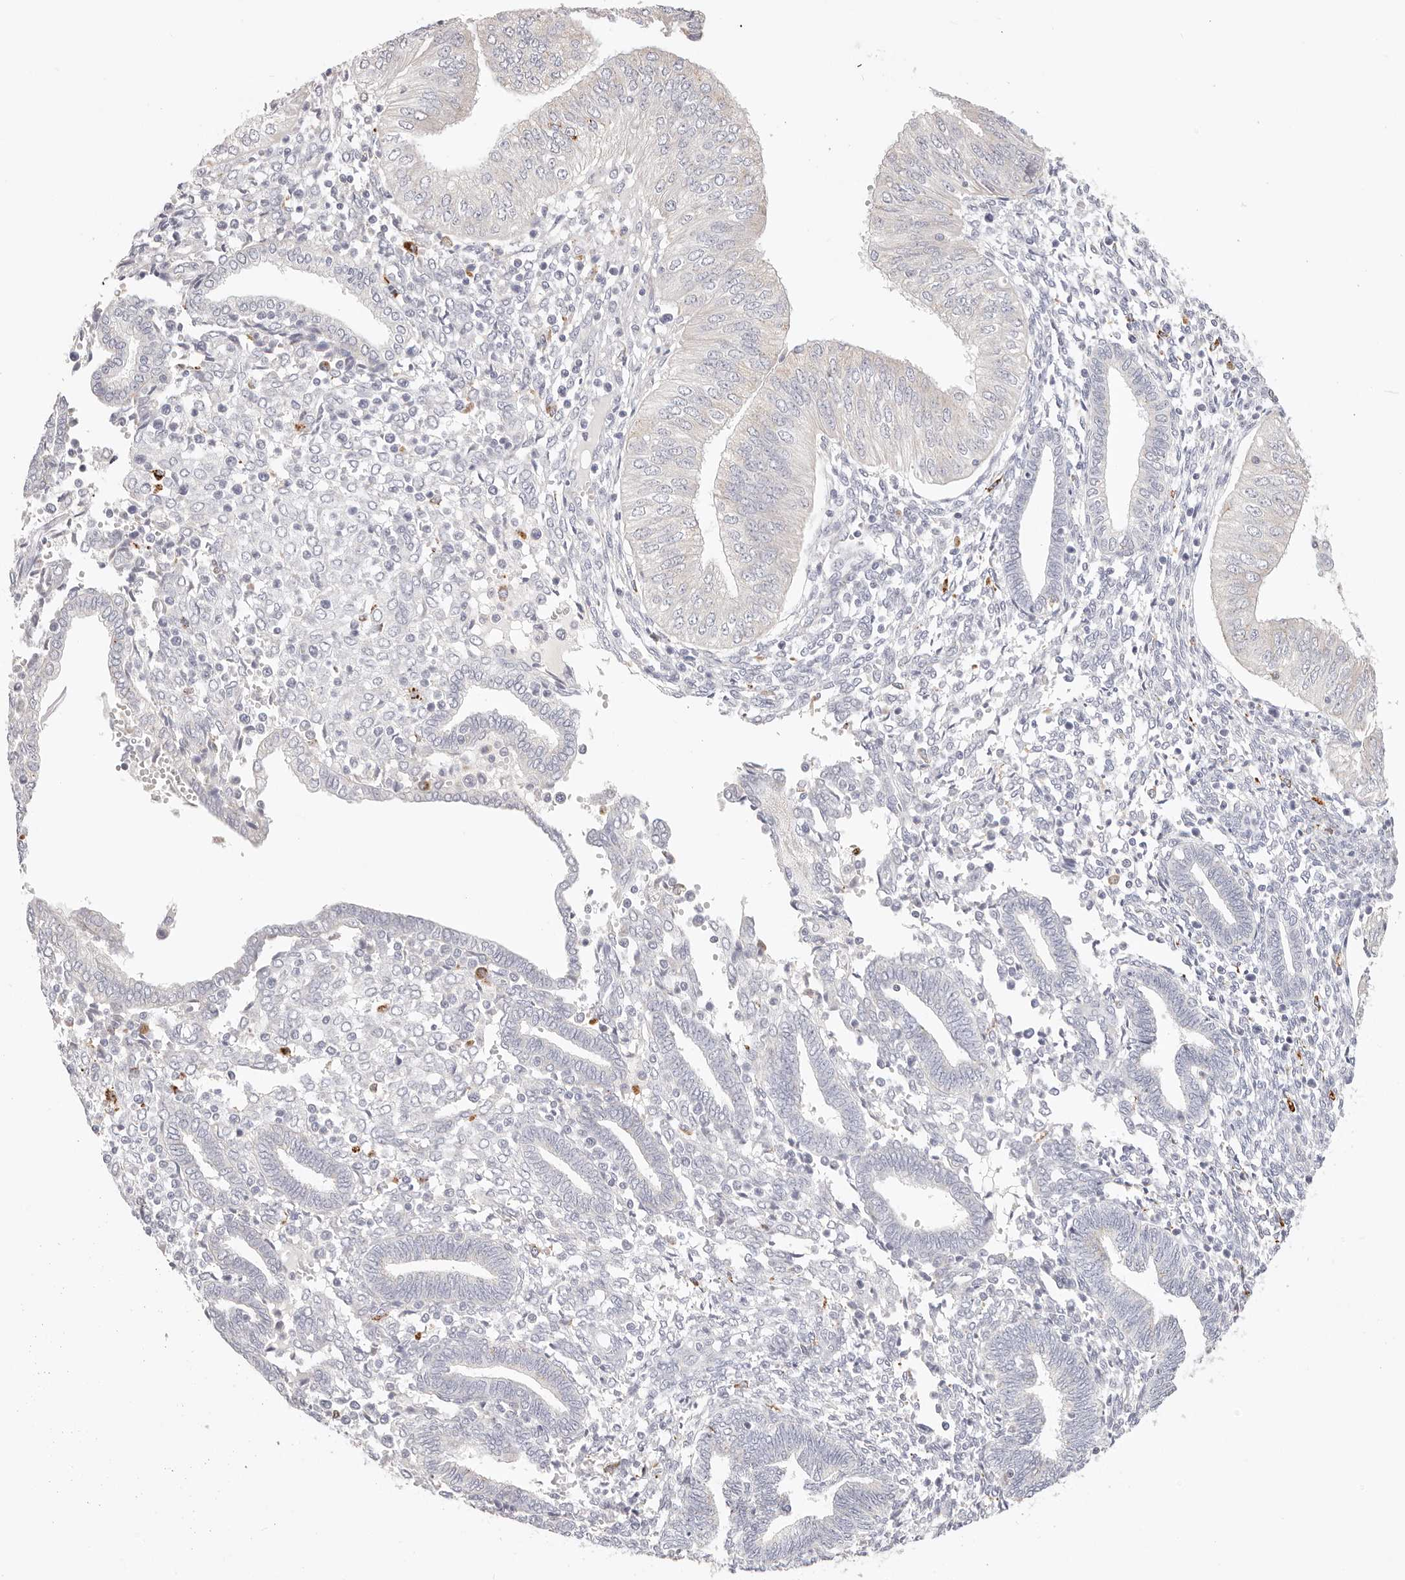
{"staining": {"intensity": "negative", "quantity": "none", "location": "none"}, "tissue": "endometrial cancer", "cell_type": "Tumor cells", "image_type": "cancer", "snomed": [{"axis": "morphology", "description": "Normal tissue, NOS"}, {"axis": "morphology", "description": "Adenocarcinoma, NOS"}, {"axis": "topography", "description": "Endometrium"}], "caption": "Adenocarcinoma (endometrial) stained for a protein using immunohistochemistry (IHC) demonstrates no staining tumor cells.", "gene": "STKLD1", "patient": {"sex": "female", "age": 53}}